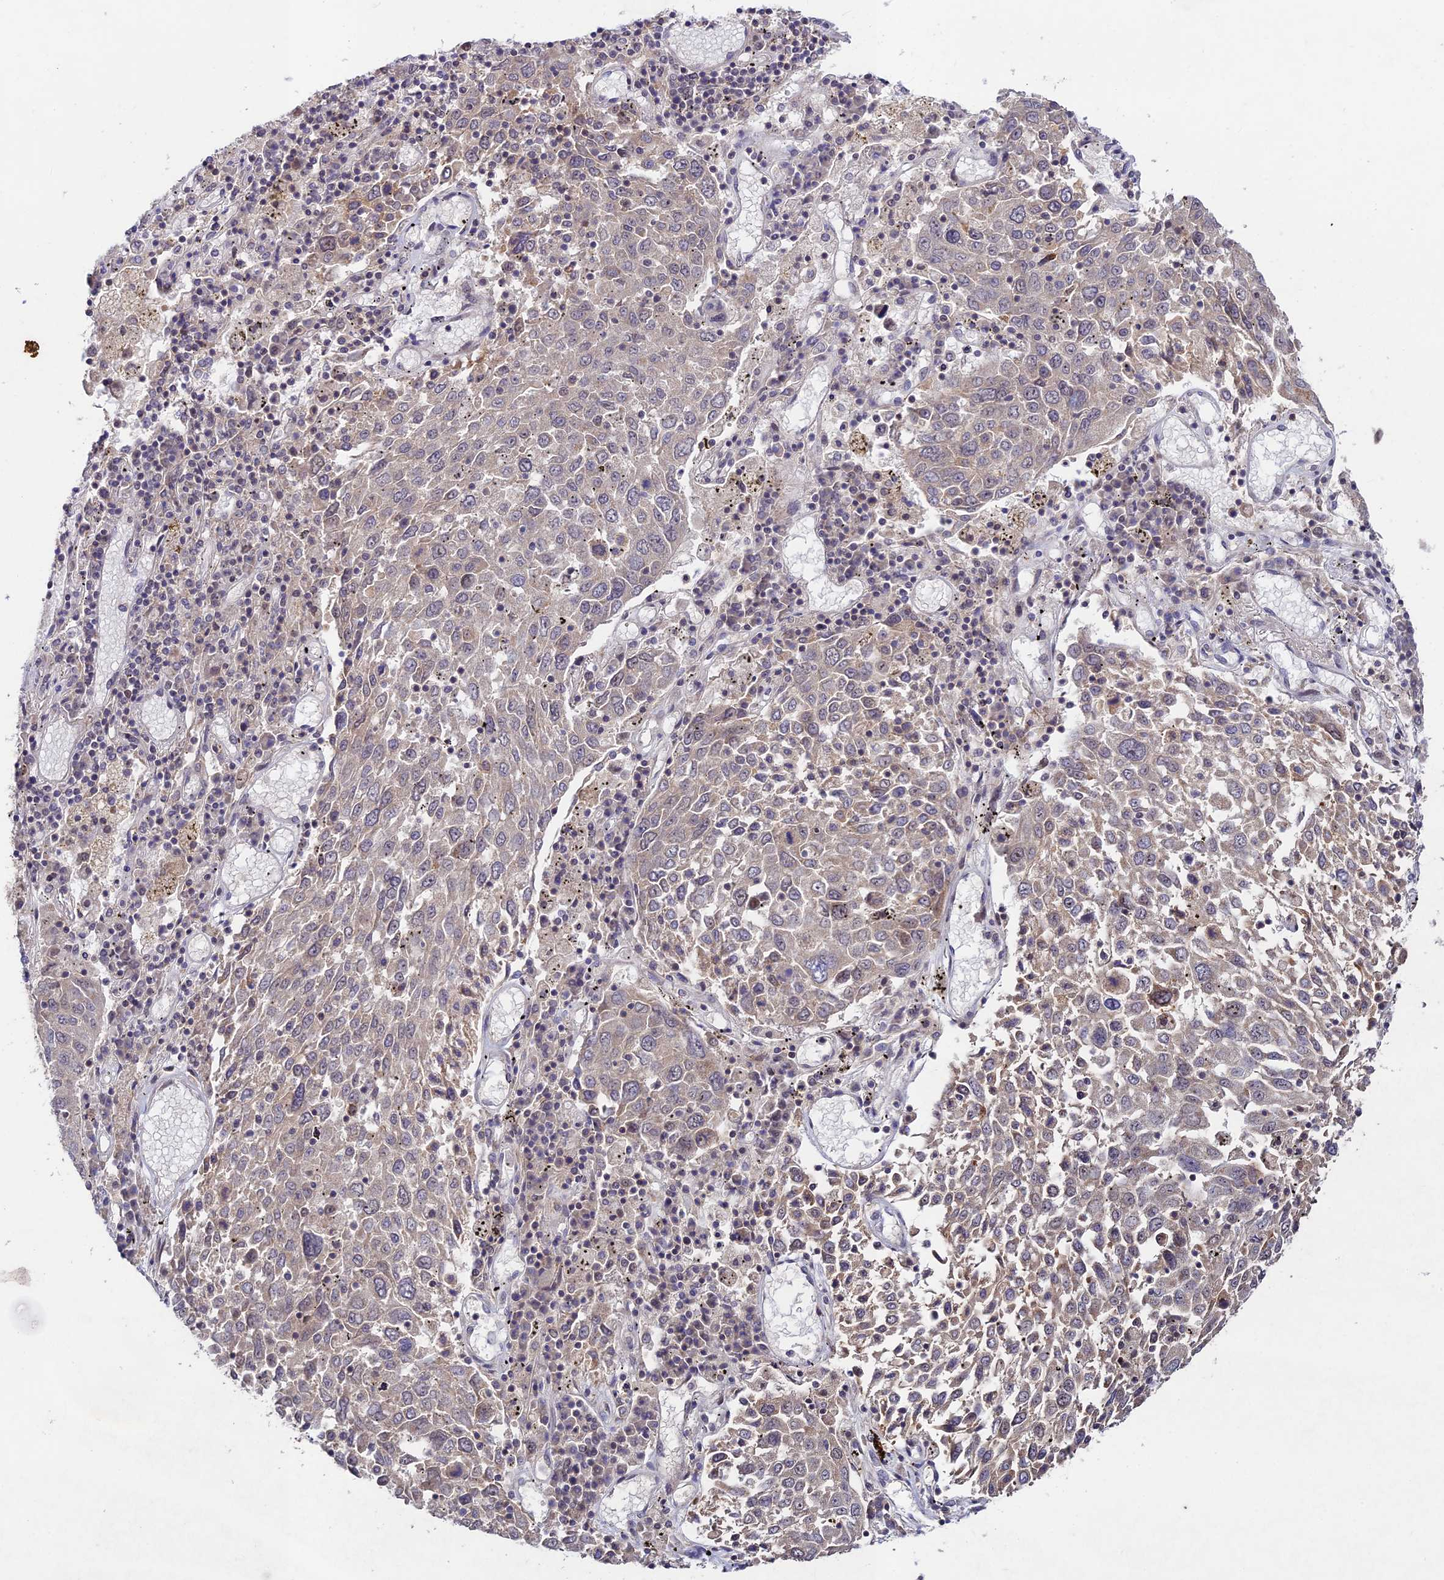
{"staining": {"intensity": "weak", "quantity": "<25%", "location": "cytoplasmic/membranous"}, "tissue": "lung cancer", "cell_type": "Tumor cells", "image_type": "cancer", "snomed": [{"axis": "morphology", "description": "Squamous cell carcinoma, NOS"}, {"axis": "topography", "description": "Lung"}], "caption": "Immunohistochemistry of lung squamous cell carcinoma reveals no positivity in tumor cells.", "gene": "RAVER1", "patient": {"sex": "male", "age": 65}}